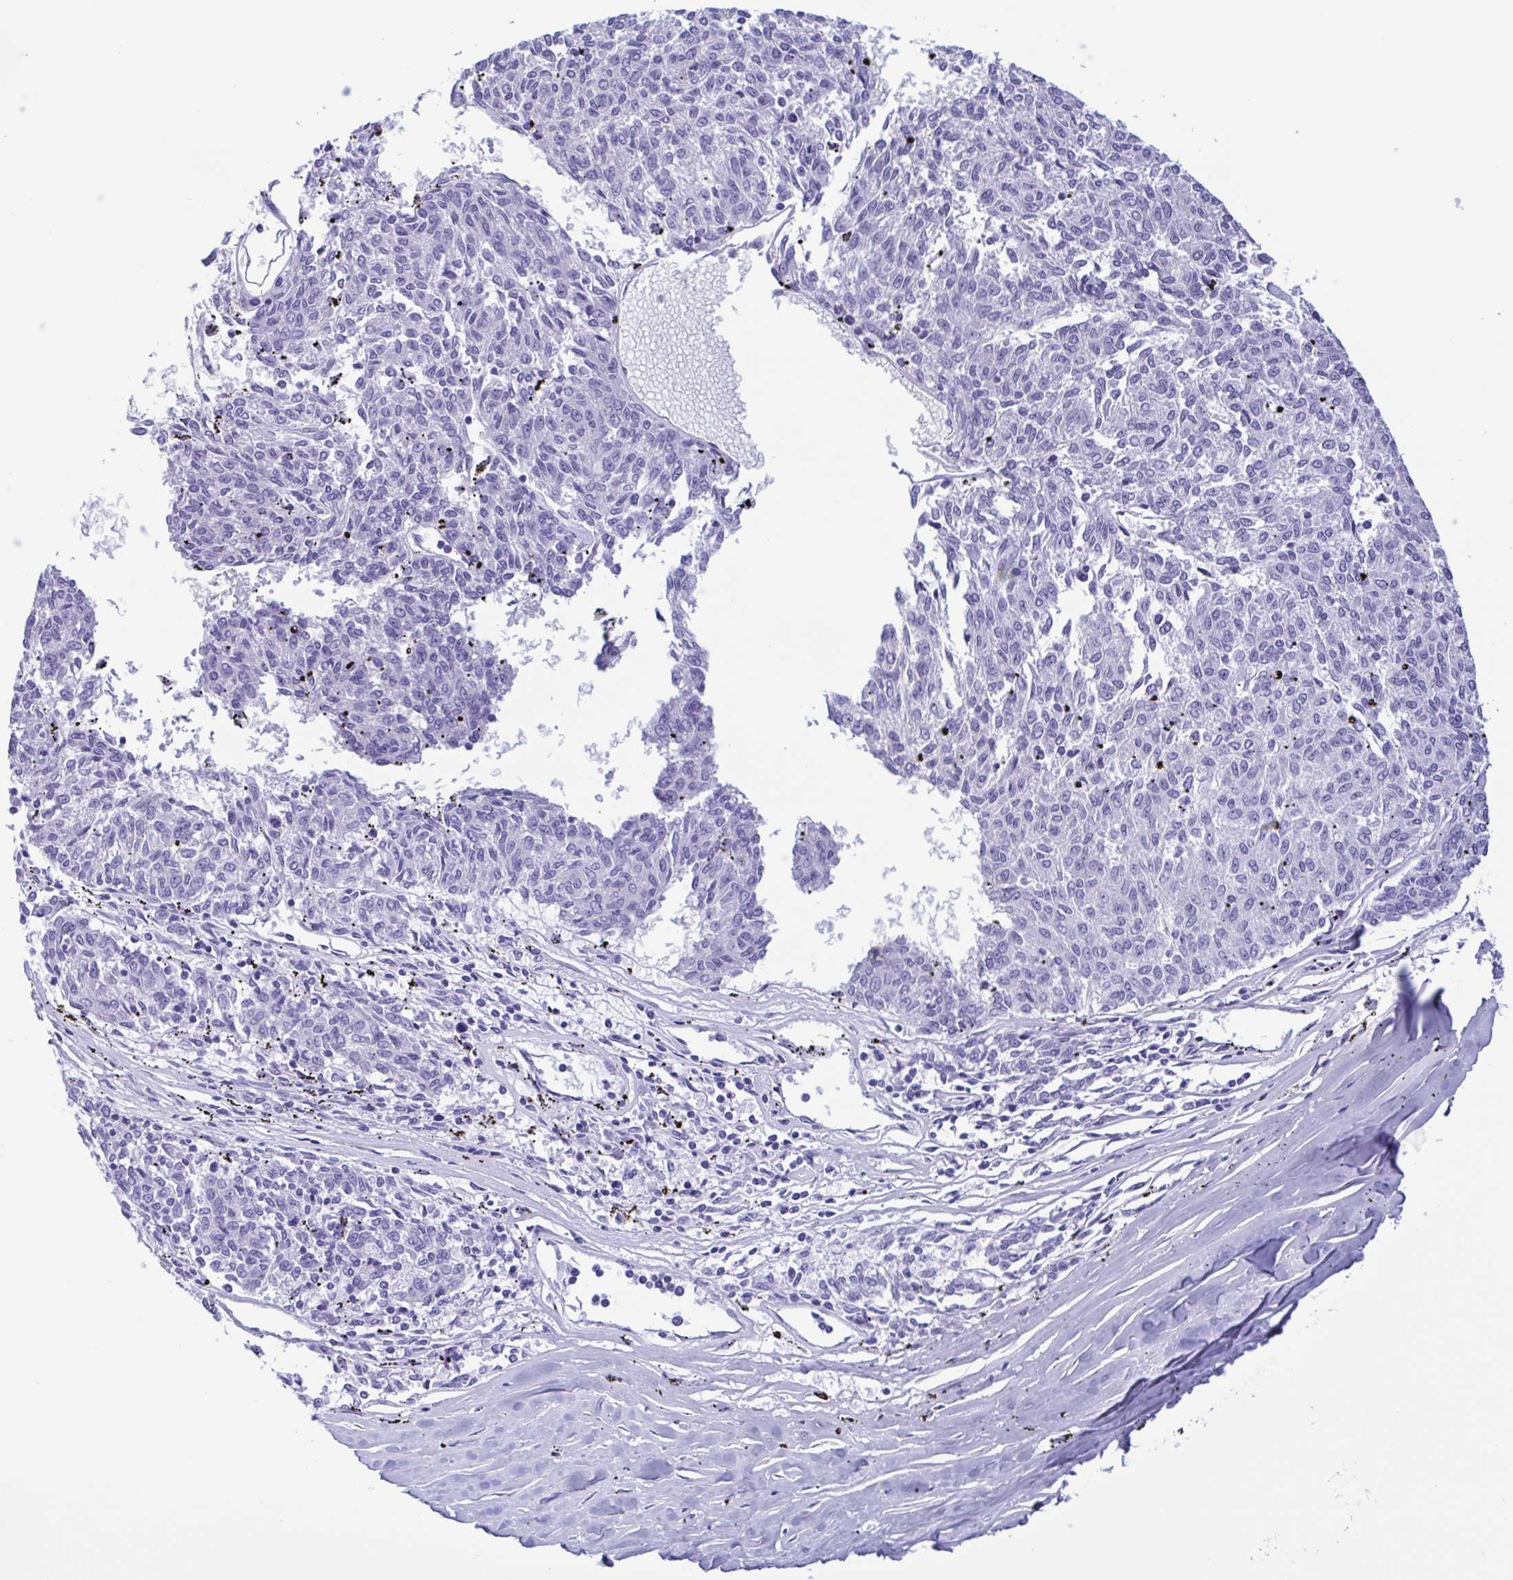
{"staining": {"intensity": "negative", "quantity": "none", "location": "none"}, "tissue": "melanoma", "cell_type": "Tumor cells", "image_type": "cancer", "snomed": [{"axis": "morphology", "description": "Malignant melanoma, NOS"}, {"axis": "topography", "description": "Skin"}], "caption": "Immunohistochemistry of human melanoma shows no positivity in tumor cells.", "gene": "TSPY2", "patient": {"sex": "female", "age": 72}}